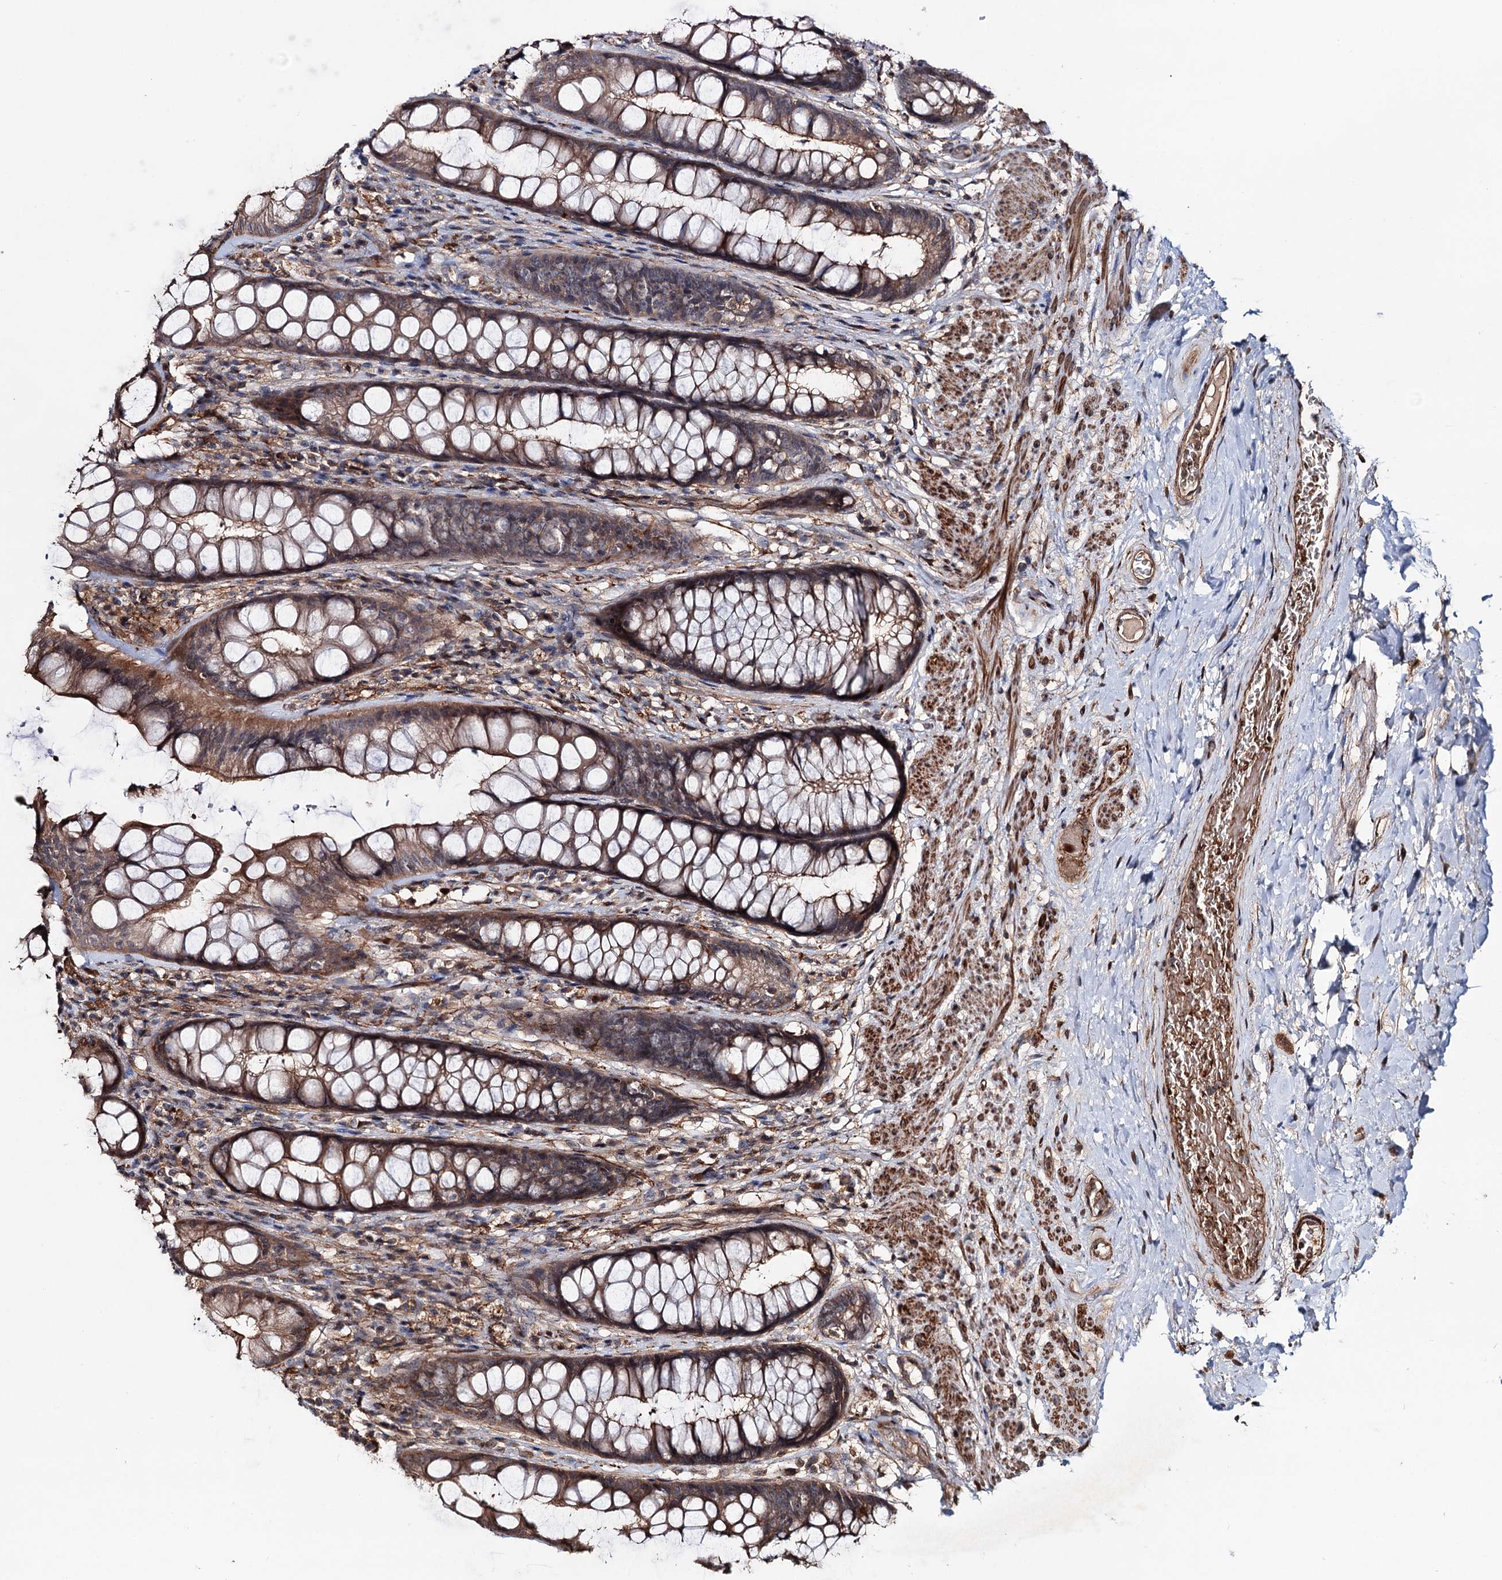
{"staining": {"intensity": "moderate", "quantity": ">75%", "location": "cytoplasmic/membranous"}, "tissue": "rectum", "cell_type": "Glandular cells", "image_type": "normal", "snomed": [{"axis": "morphology", "description": "Normal tissue, NOS"}, {"axis": "topography", "description": "Rectum"}], "caption": "Immunohistochemical staining of normal human rectum exhibits medium levels of moderate cytoplasmic/membranous staining in about >75% of glandular cells. (DAB = brown stain, brightfield microscopy at high magnification).", "gene": "GRIP1", "patient": {"sex": "male", "age": 74}}